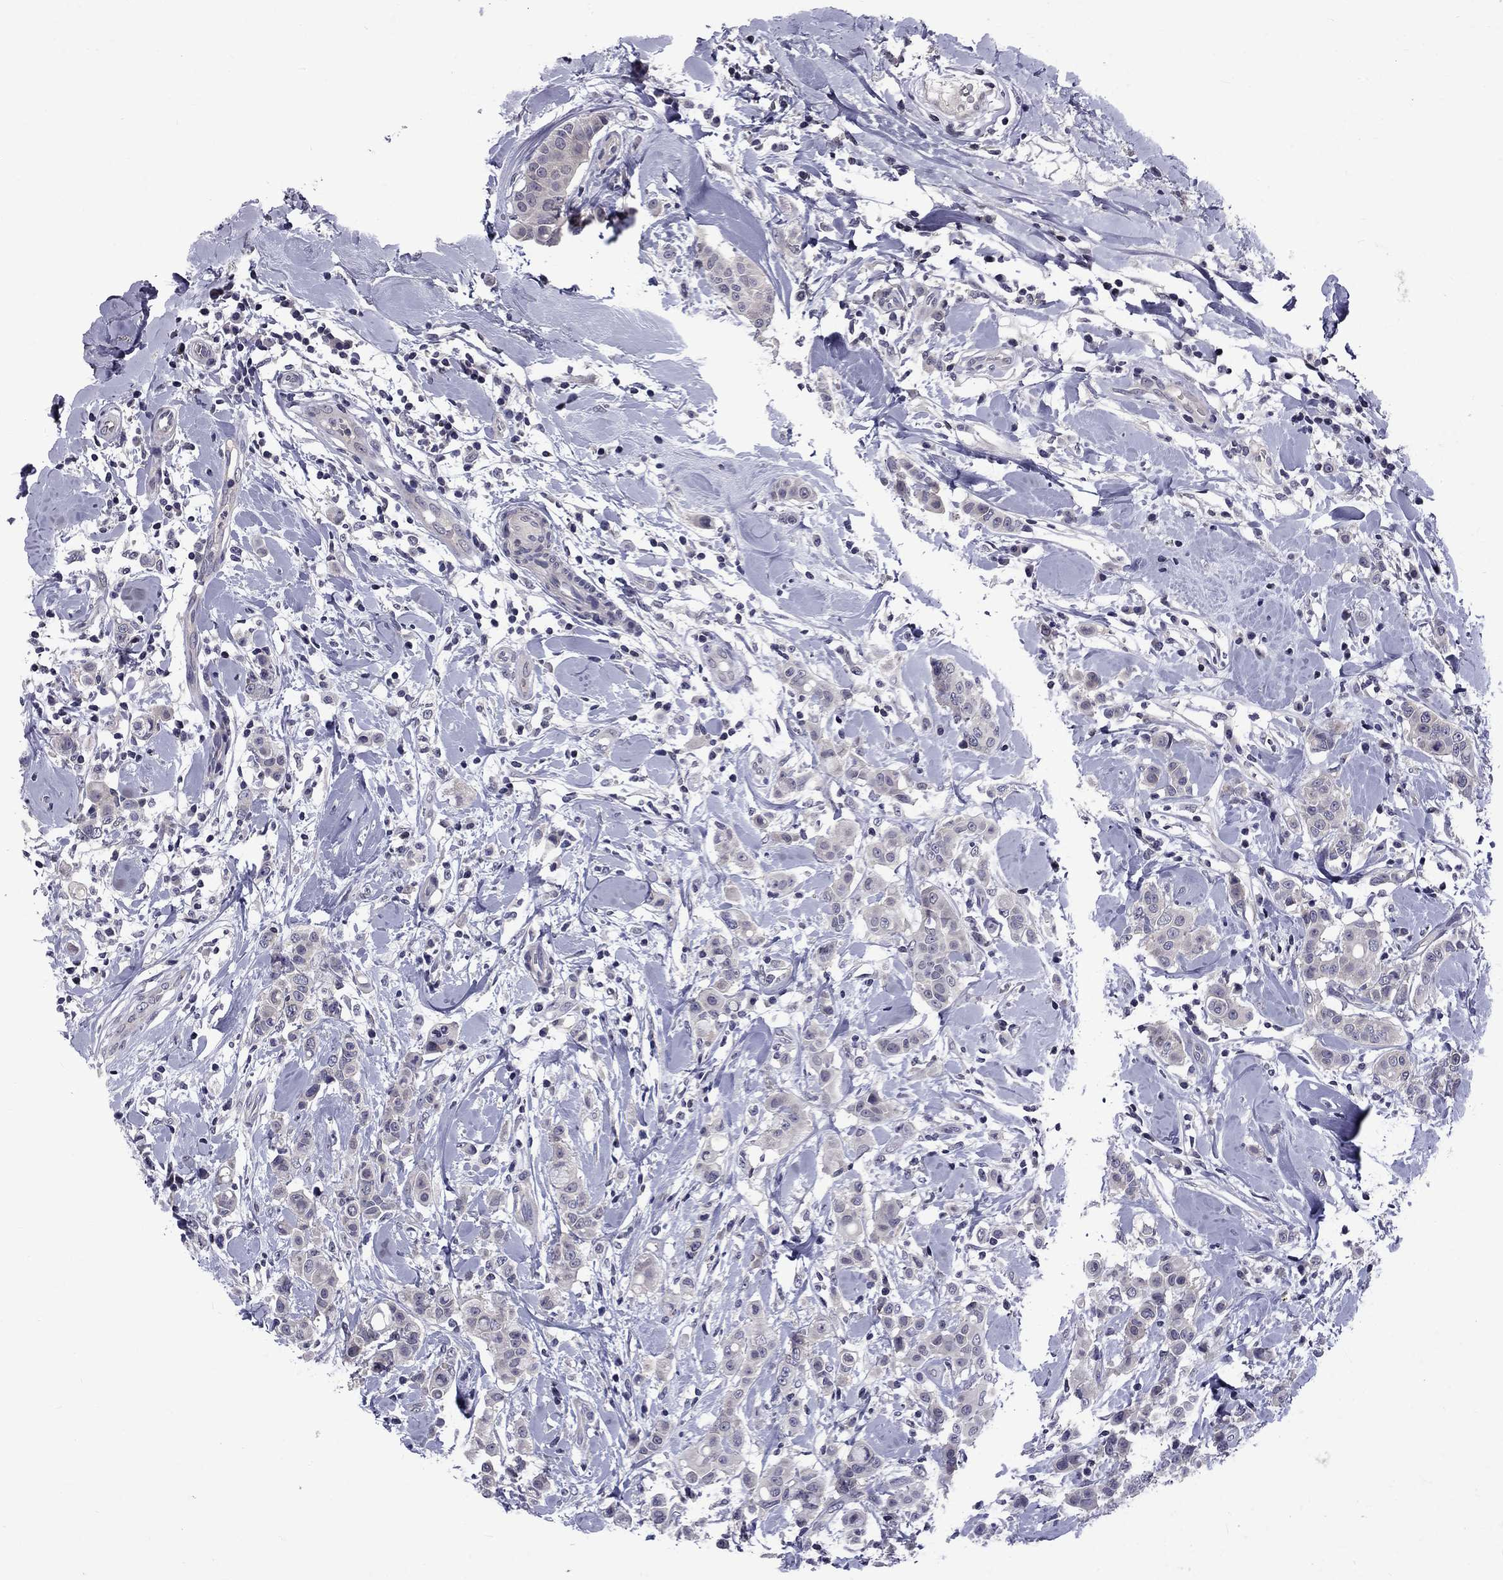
{"staining": {"intensity": "negative", "quantity": "none", "location": "none"}, "tissue": "breast cancer", "cell_type": "Tumor cells", "image_type": "cancer", "snomed": [{"axis": "morphology", "description": "Duct carcinoma"}, {"axis": "topography", "description": "Breast"}], "caption": "DAB (3,3'-diaminobenzidine) immunohistochemical staining of human breast cancer (invasive ductal carcinoma) demonstrates no significant staining in tumor cells.", "gene": "SNTA1", "patient": {"sex": "female", "age": 27}}